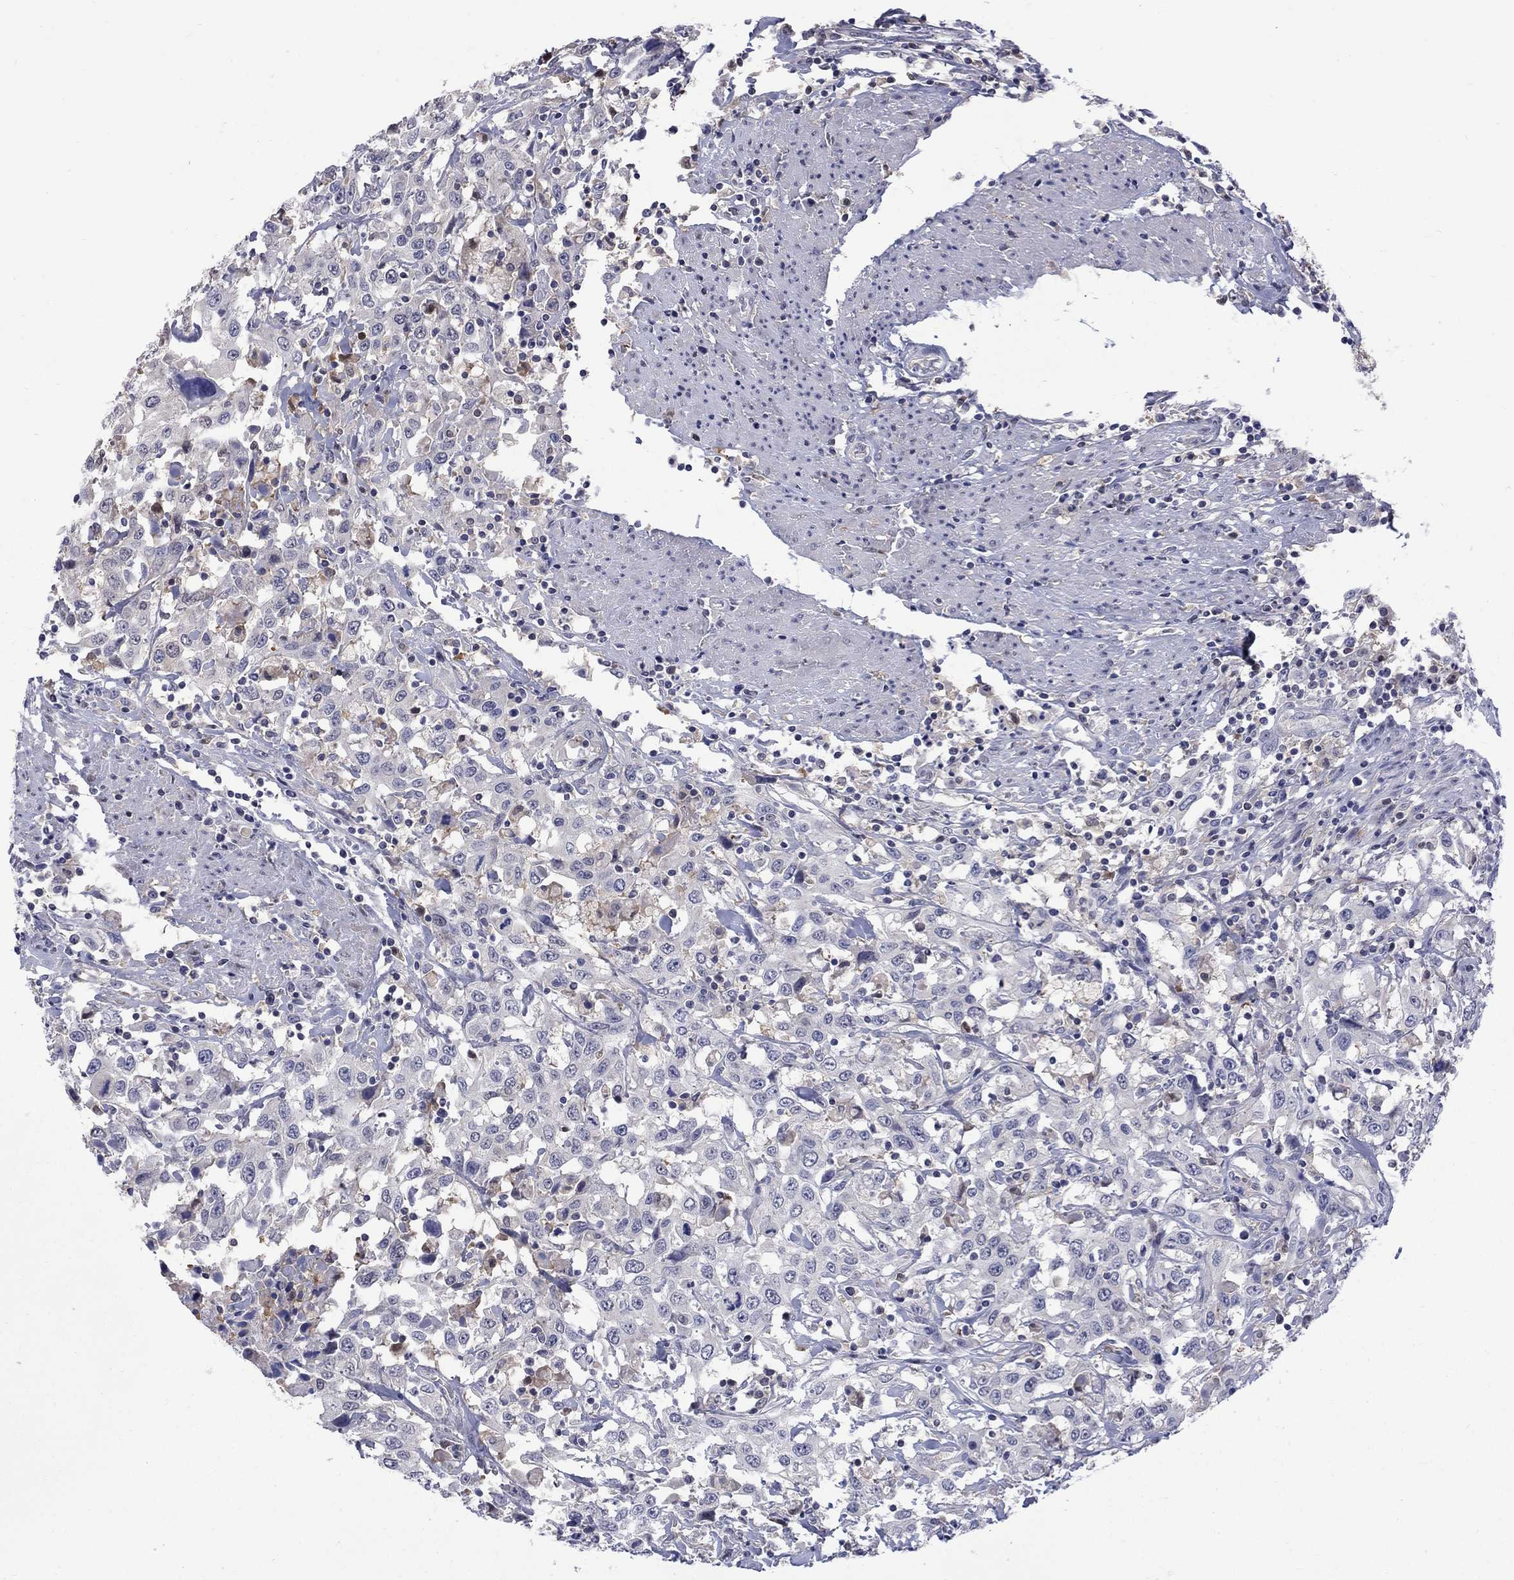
{"staining": {"intensity": "negative", "quantity": "none", "location": "none"}, "tissue": "urothelial cancer", "cell_type": "Tumor cells", "image_type": "cancer", "snomed": [{"axis": "morphology", "description": "Urothelial carcinoma, High grade"}, {"axis": "topography", "description": "Urinary bladder"}], "caption": "This is a histopathology image of IHC staining of urothelial carcinoma (high-grade), which shows no staining in tumor cells.", "gene": "HKDC1", "patient": {"sex": "male", "age": 61}}